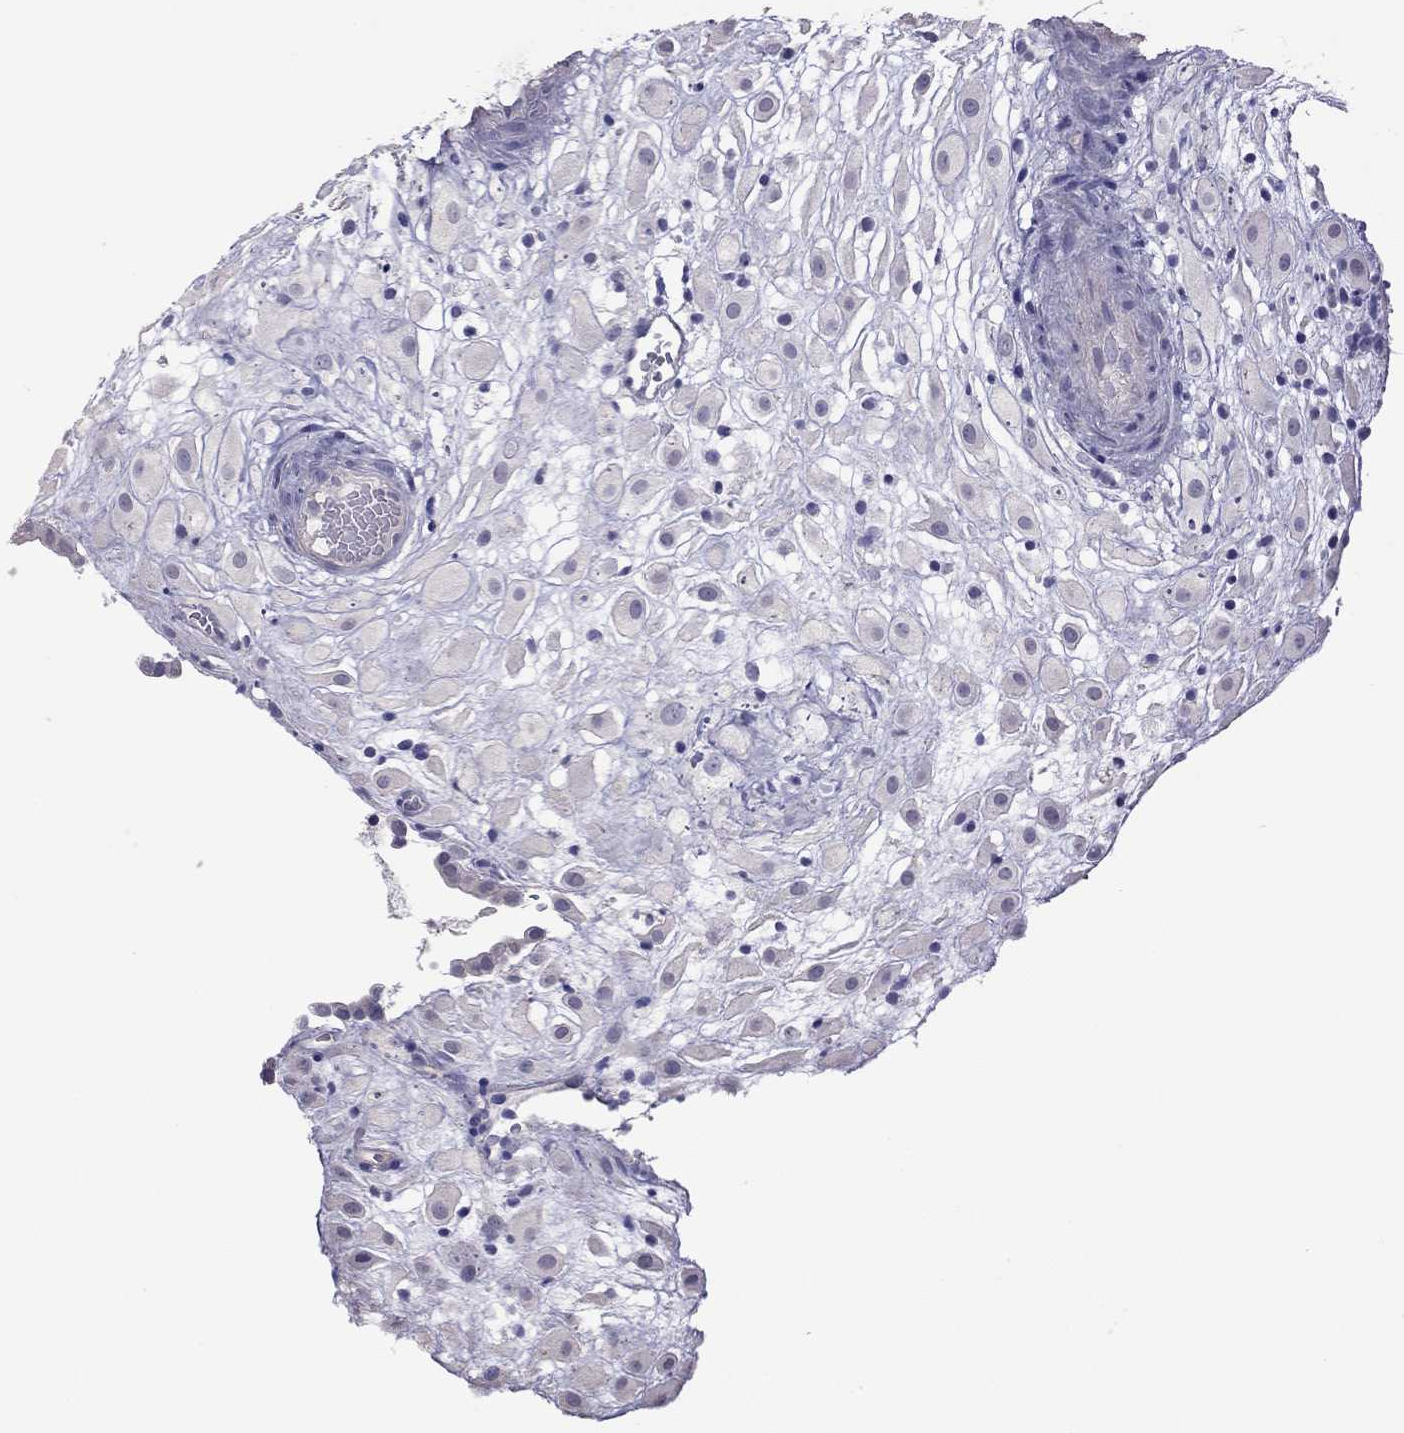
{"staining": {"intensity": "negative", "quantity": "none", "location": "none"}, "tissue": "placenta", "cell_type": "Decidual cells", "image_type": "normal", "snomed": [{"axis": "morphology", "description": "Normal tissue, NOS"}, {"axis": "topography", "description": "Placenta"}], "caption": "IHC of benign human placenta shows no expression in decidual cells.", "gene": "FEZ1", "patient": {"sex": "female", "age": 24}}